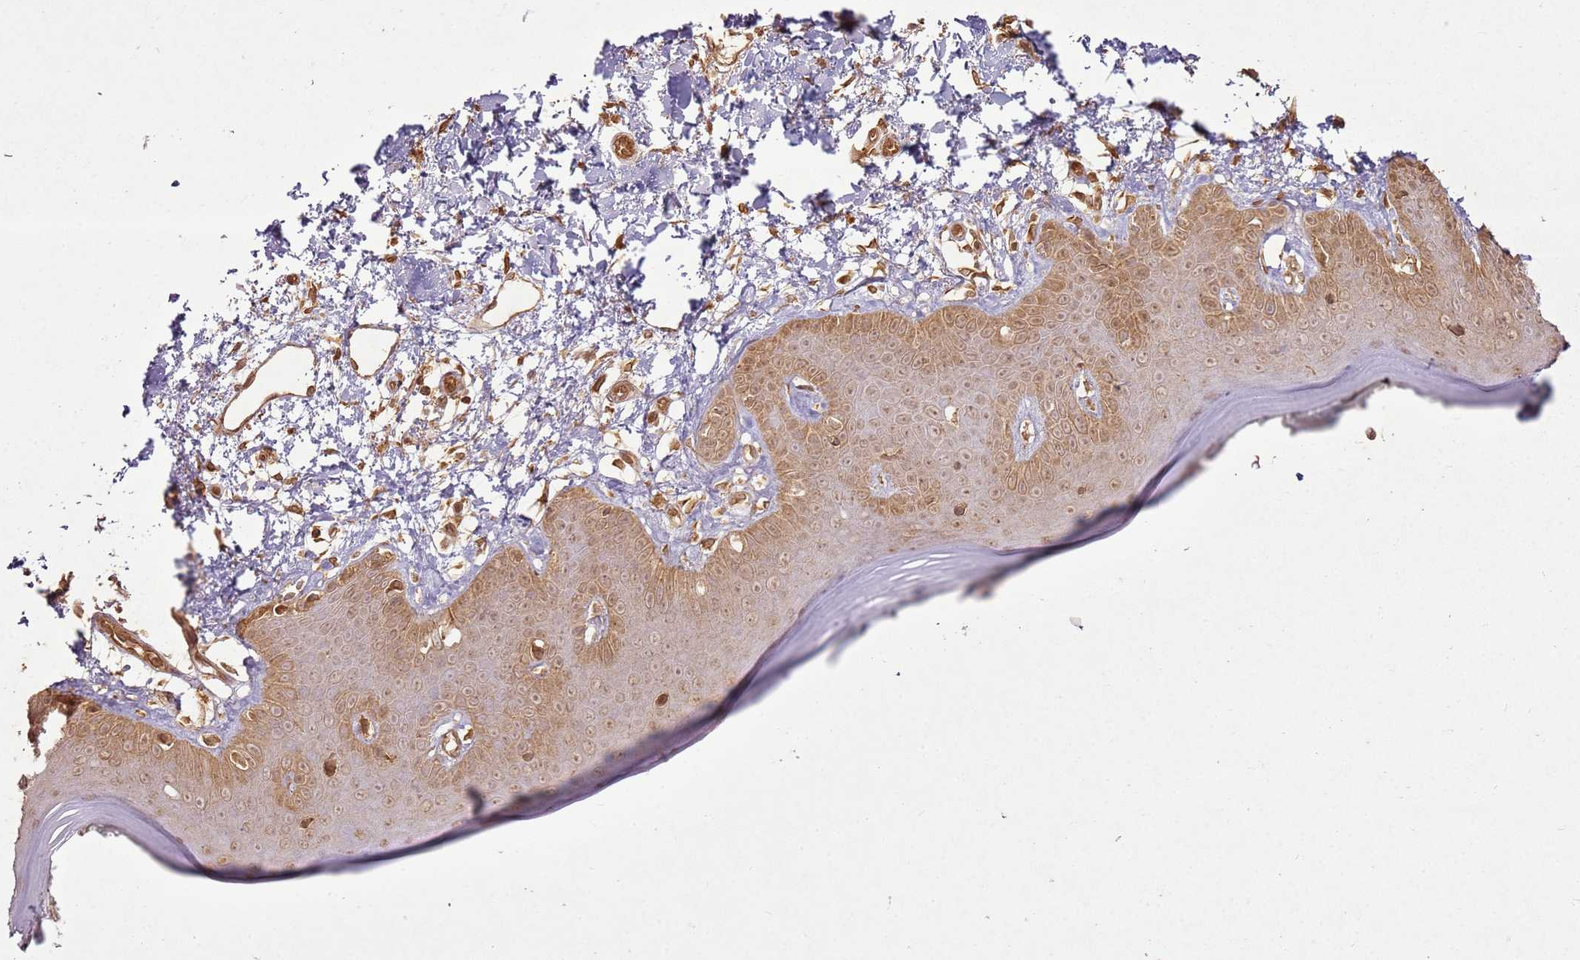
{"staining": {"intensity": "moderate", "quantity": ">75%", "location": "cytoplasmic/membranous"}, "tissue": "skin", "cell_type": "Fibroblasts", "image_type": "normal", "snomed": [{"axis": "morphology", "description": "Normal tissue, NOS"}, {"axis": "topography", "description": "Skin"}], "caption": "Brown immunohistochemical staining in unremarkable skin shows moderate cytoplasmic/membranous staining in about >75% of fibroblasts.", "gene": "ZNF776", "patient": {"sex": "female", "age": 64}}